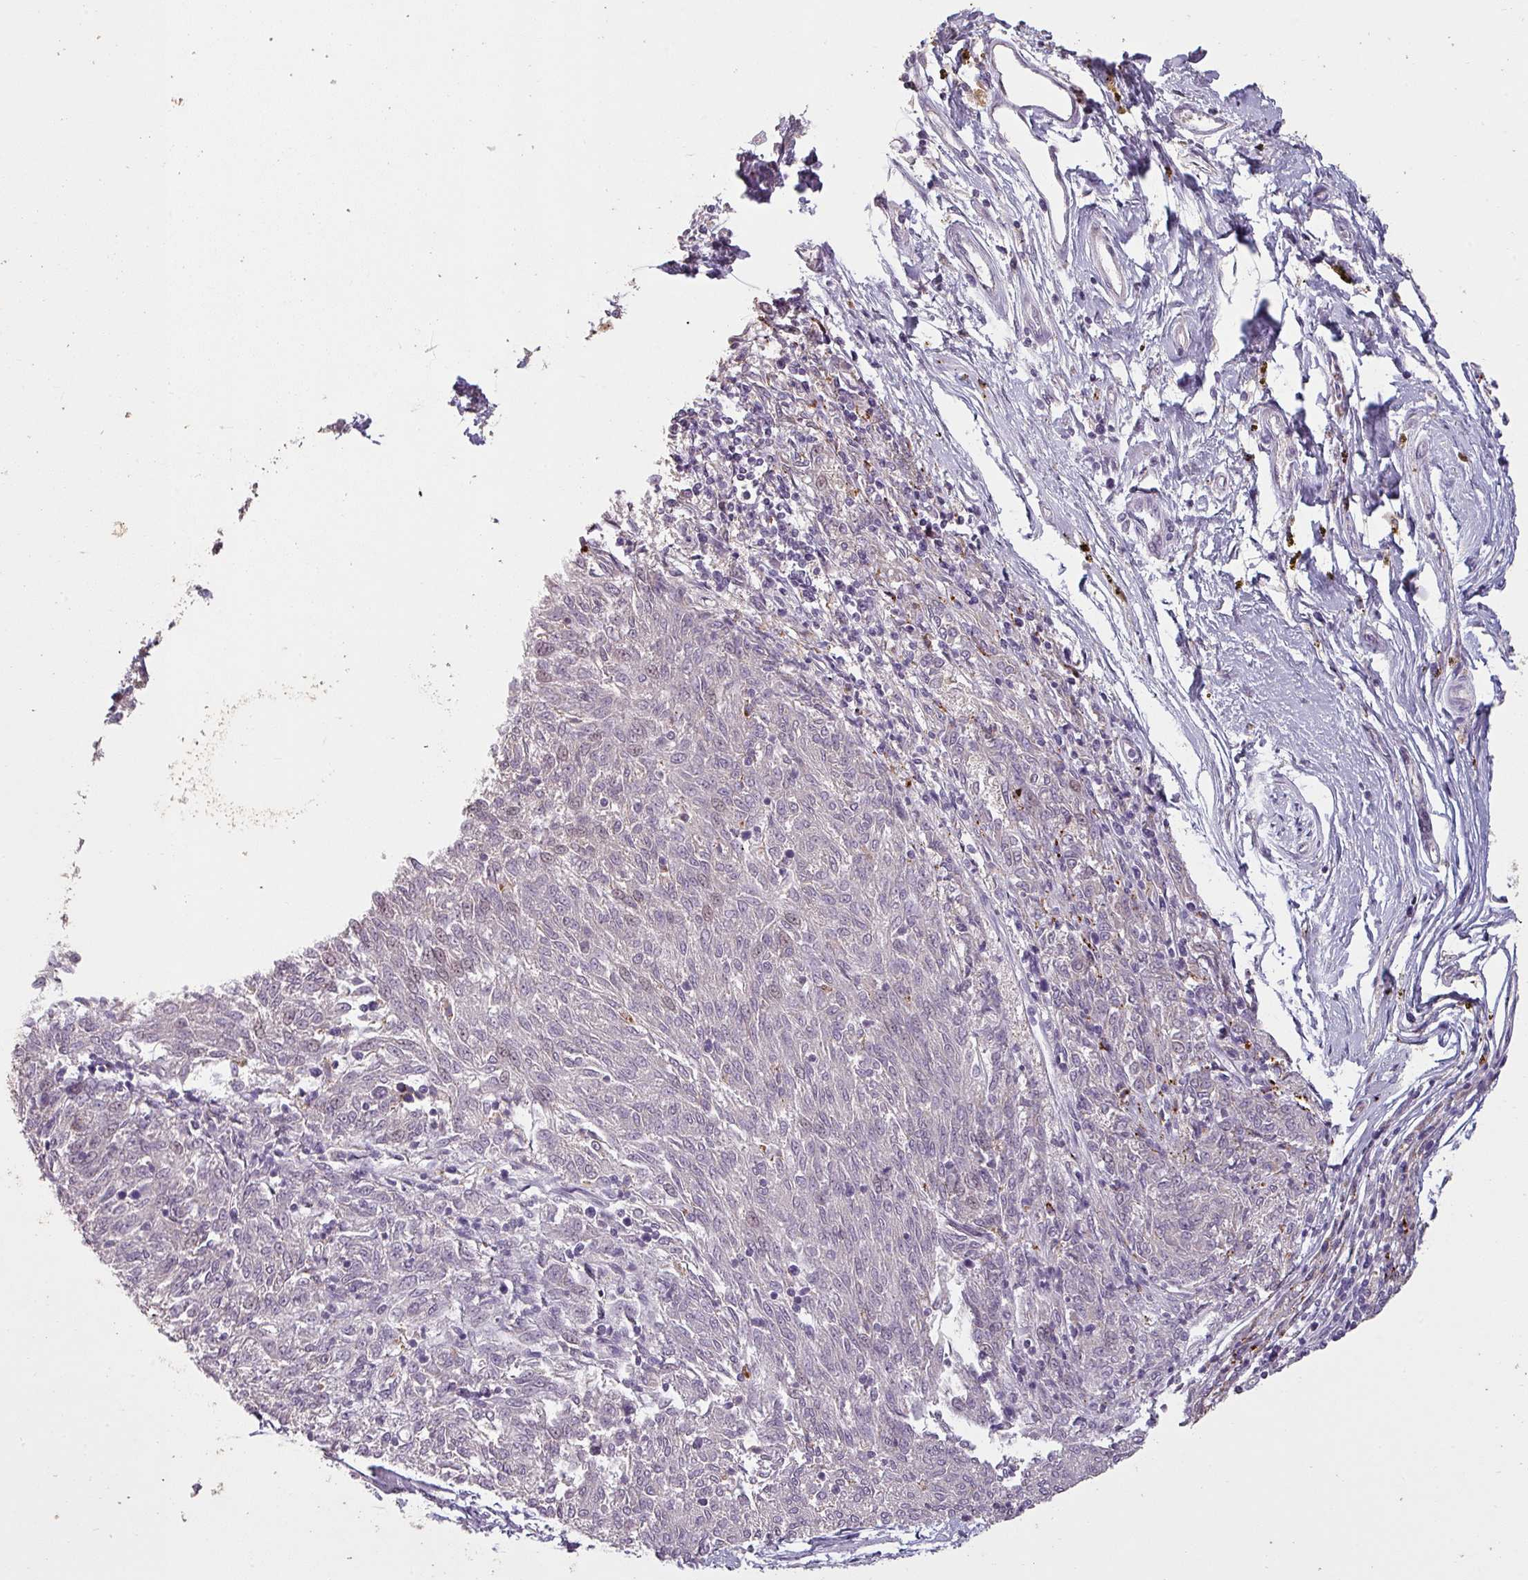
{"staining": {"intensity": "negative", "quantity": "none", "location": "none"}, "tissue": "melanoma", "cell_type": "Tumor cells", "image_type": "cancer", "snomed": [{"axis": "morphology", "description": "Malignant melanoma, NOS"}, {"axis": "topography", "description": "Skin"}], "caption": "Immunohistochemical staining of human malignant melanoma reveals no significant staining in tumor cells. The staining is performed using DAB (3,3'-diaminobenzidine) brown chromogen with nuclei counter-stained in using hematoxylin.", "gene": "LYPLA1", "patient": {"sex": "female", "age": 72}}